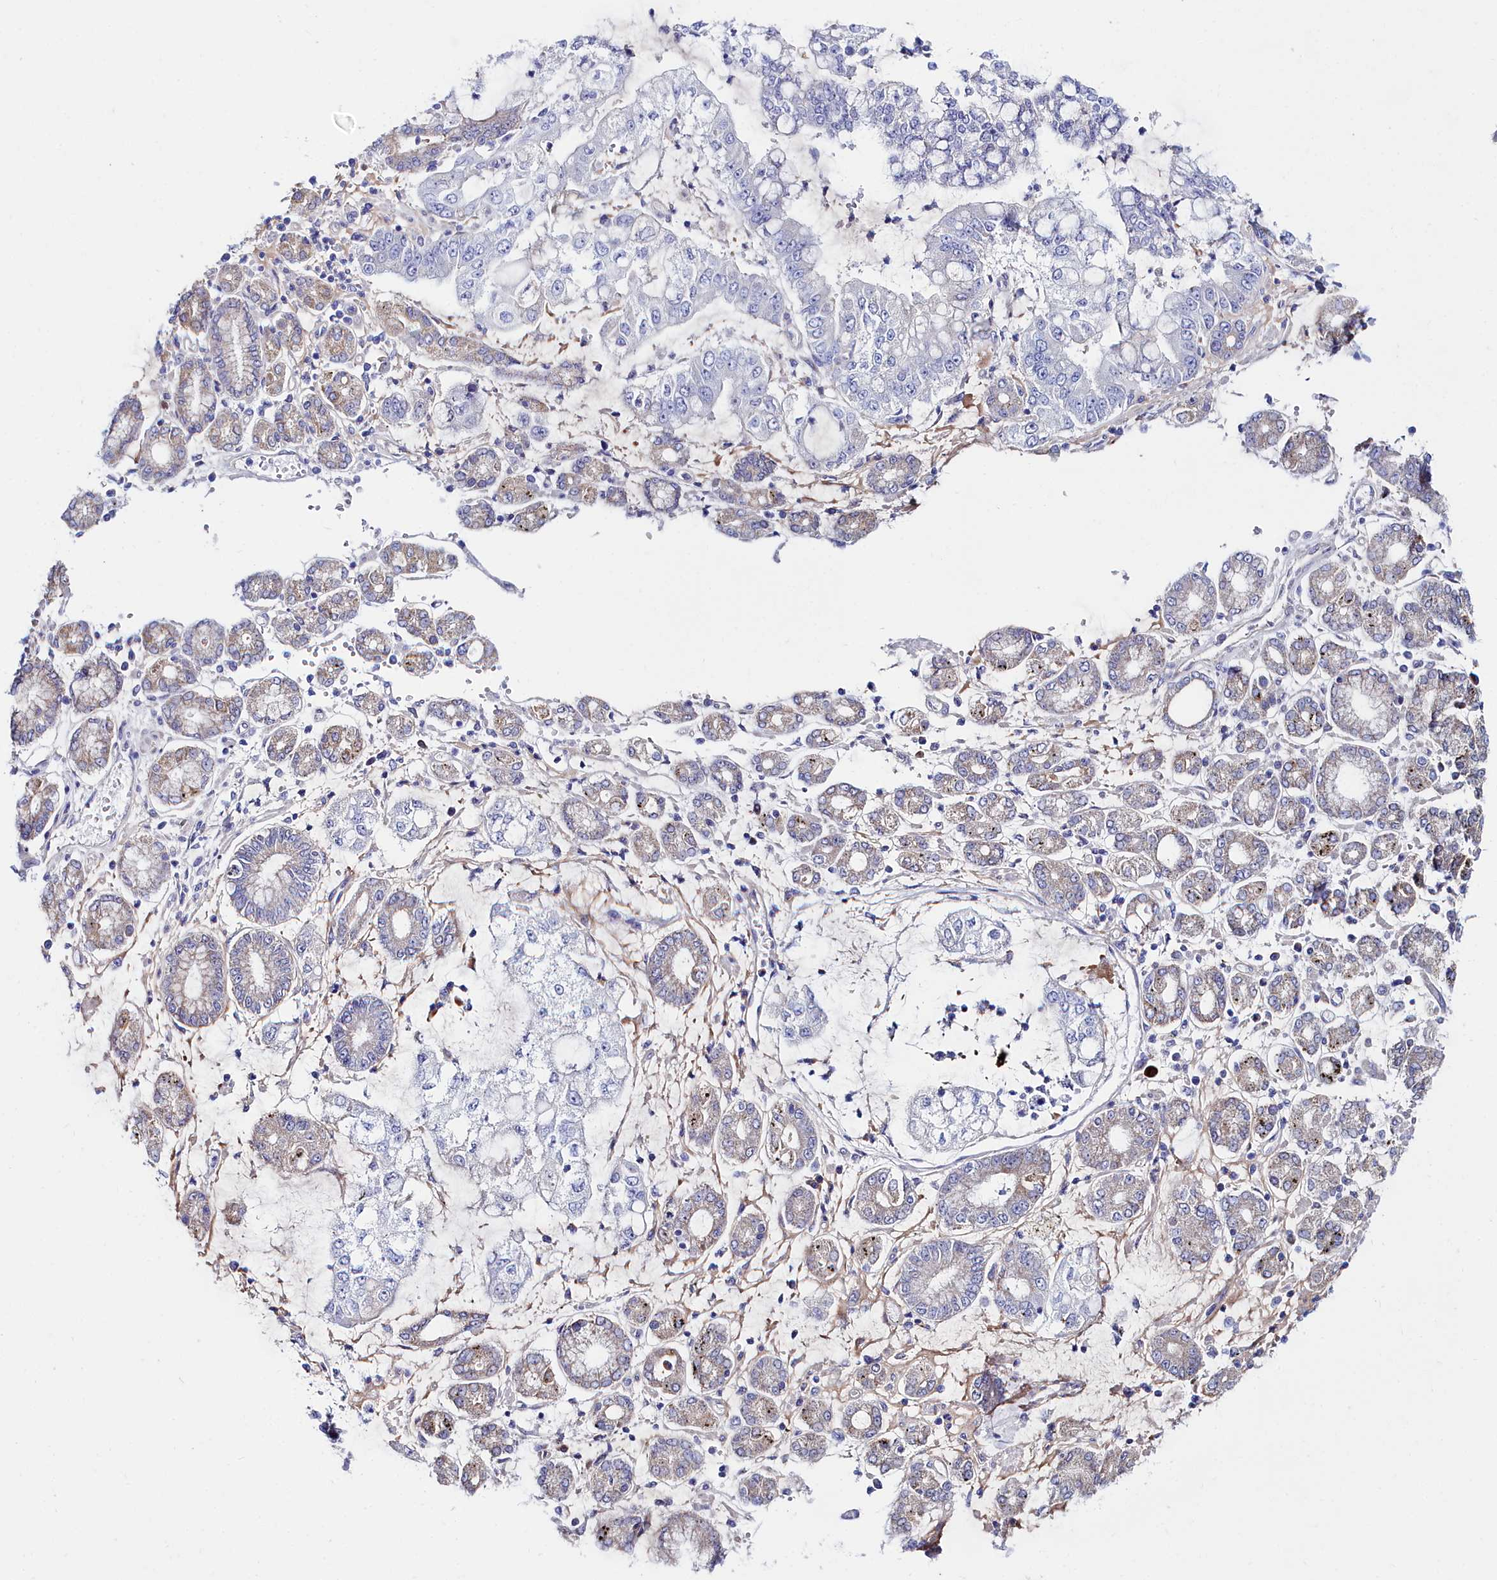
{"staining": {"intensity": "negative", "quantity": "none", "location": "none"}, "tissue": "stomach cancer", "cell_type": "Tumor cells", "image_type": "cancer", "snomed": [{"axis": "morphology", "description": "Adenocarcinoma, NOS"}, {"axis": "topography", "description": "Stomach"}], "caption": "Stomach cancer stained for a protein using immunohistochemistry demonstrates no expression tumor cells.", "gene": "SLC49A3", "patient": {"sex": "male", "age": 76}}